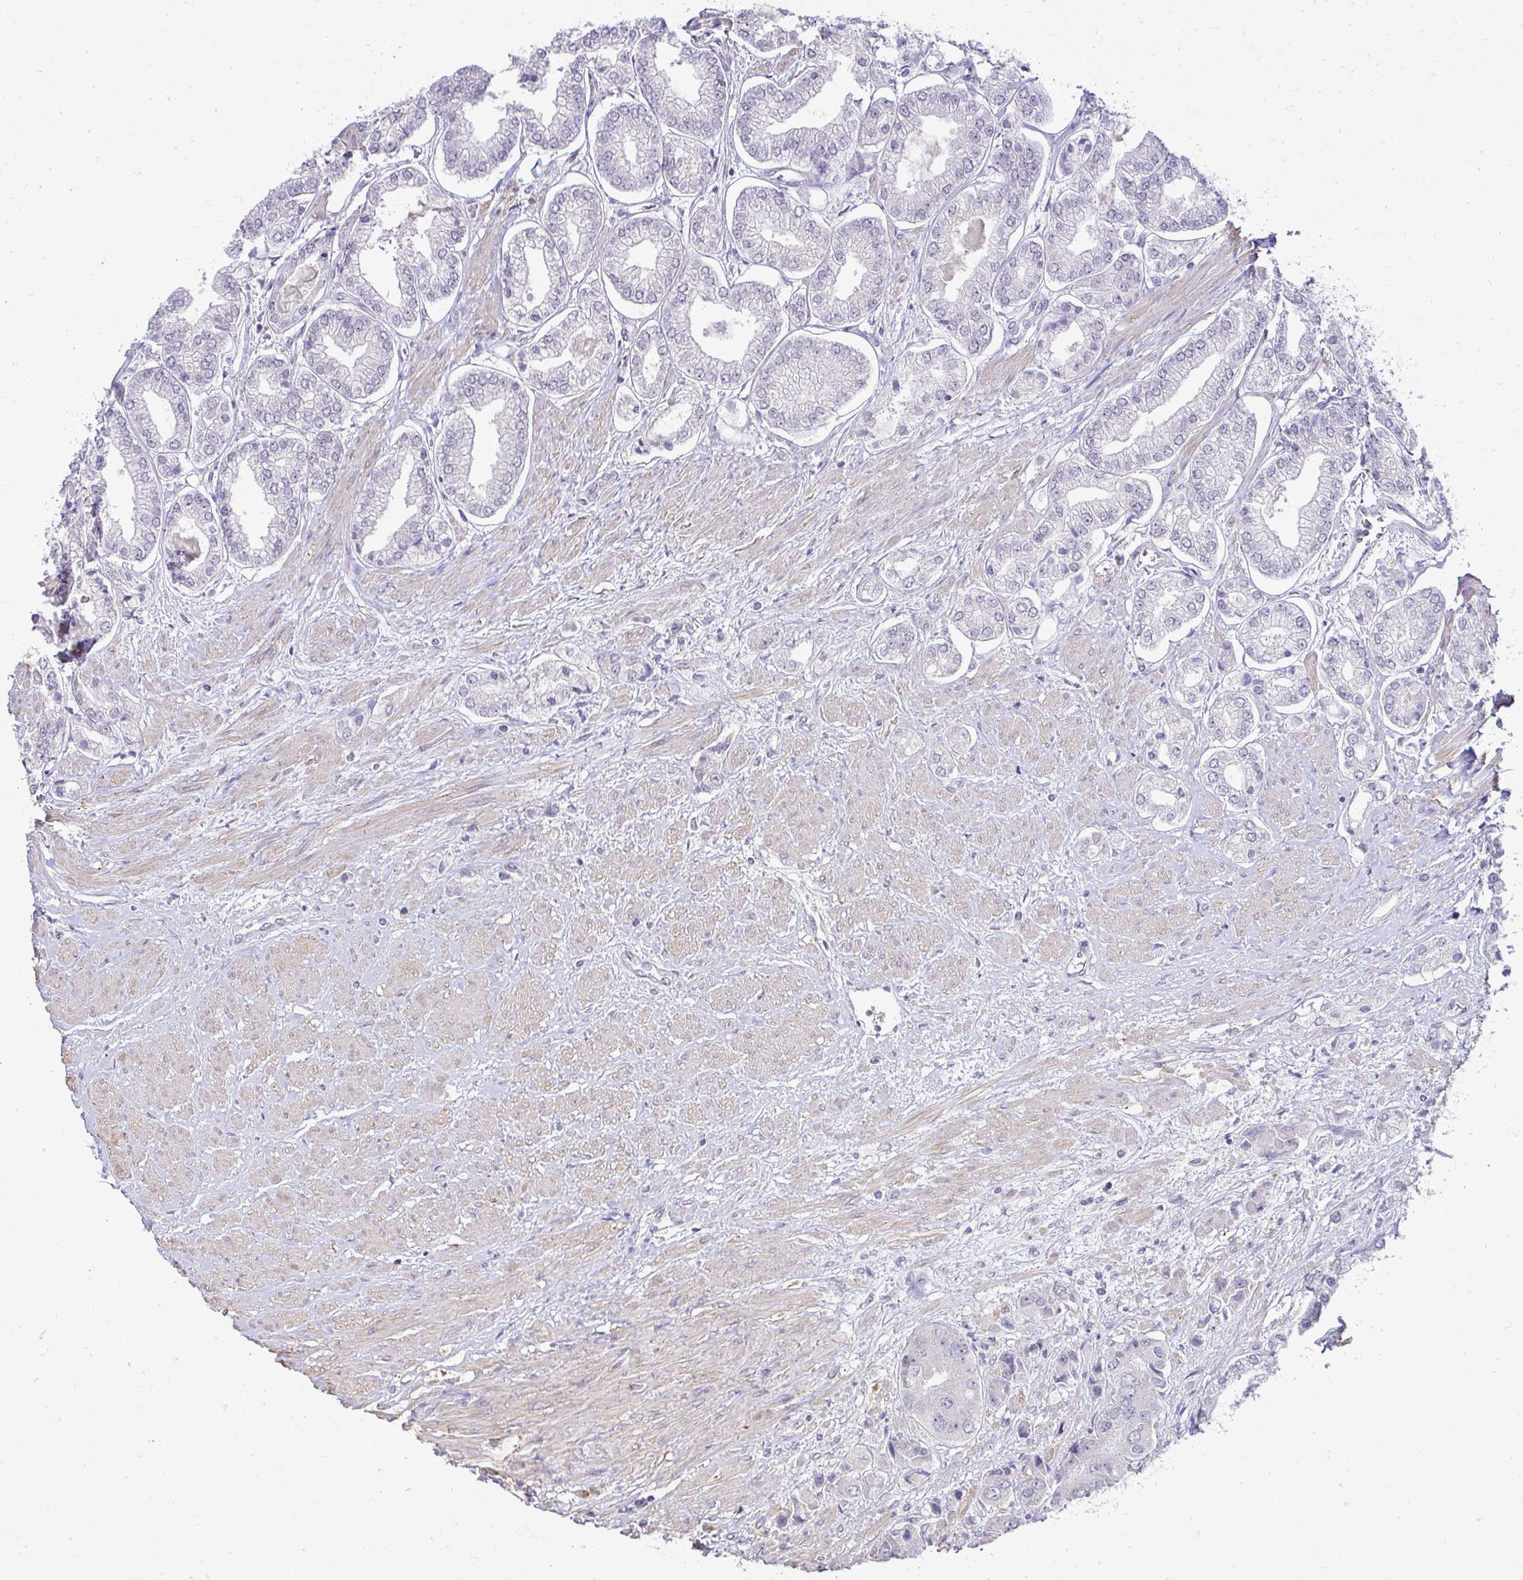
{"staining": {"intensity": "negative", "quantity": "none", "location": "none"}, "tissue": "prostate cancer", "cell_type": "Tumor cells", "image_type": "cancer", "snomed": [{"axis": "morphology", "description": "Adenocarcinoma, Low grade"}, {"axis": "topography", "description": "Prostate"}], "caption": "Immunohistochemical staining of human adenocarcinoma (low-grade) (prostate) shows no significant expression in tumor cells.", "gene": "SLC30A3", "patient": {"sex": "male", "age": 69}}